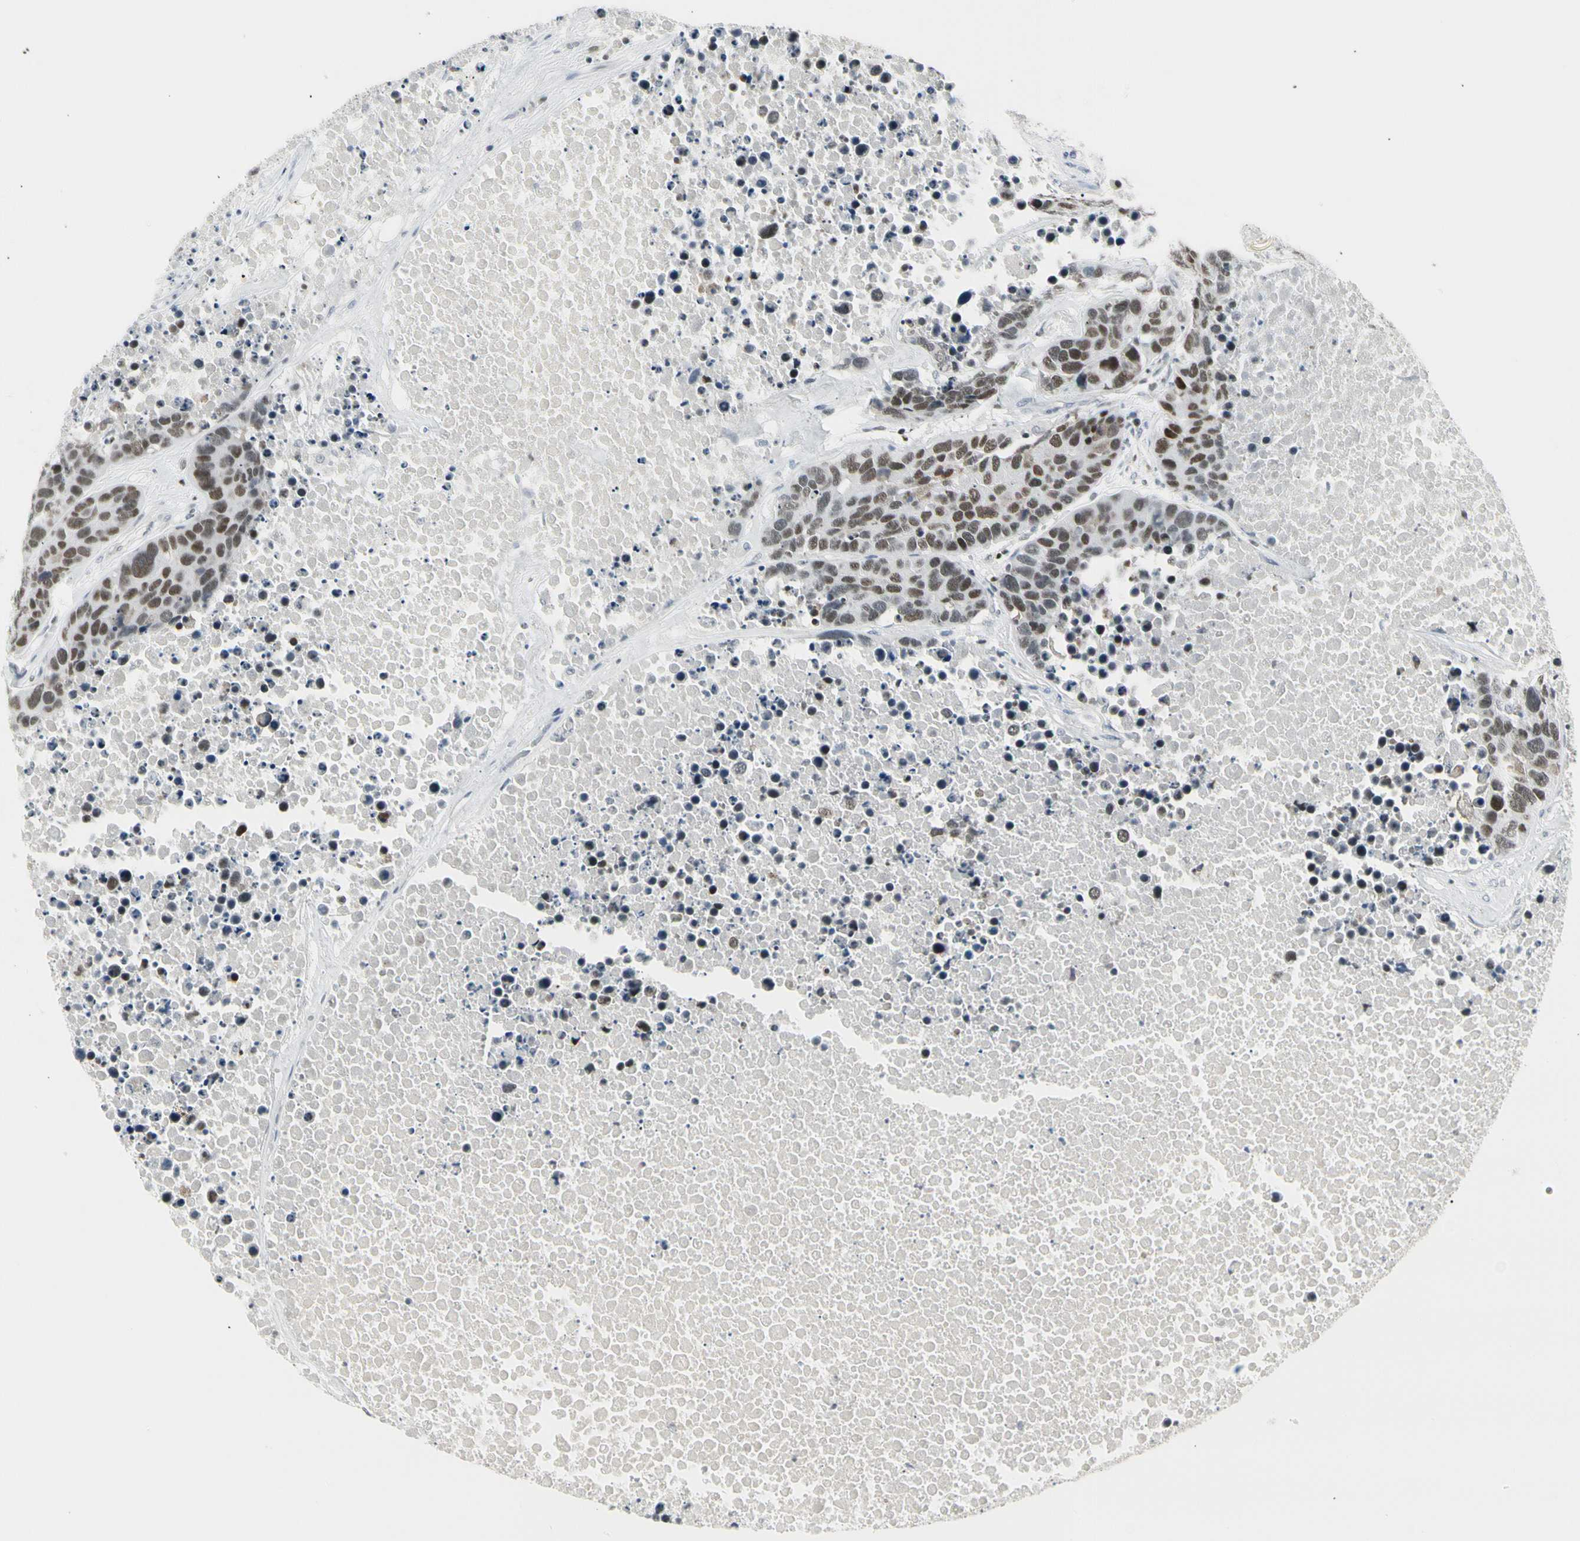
{"staining": {"intensity": "moderate", "quantity": ">75%", "location": "nuclear"}, "tissue": "carcinoid", "cell_type": "Tumor cells", "image_type": "cancer", "snomed": [{"axis": "morphology", "description": "Carcinoid, malignant, NOS"}, {"axis": "topography", "description": "Lung"}], "caption": "Carcinoid stained with DAB immunohistochemistry (IHC) displays medium levels of moderate nuclear staining in approximately >75% of tumor cells. (brown staining indicates protein expression, while blue staining denotes nuclei).", "gene": "ZBTB7B", "patient": {"sex": "male", "age": 60}}